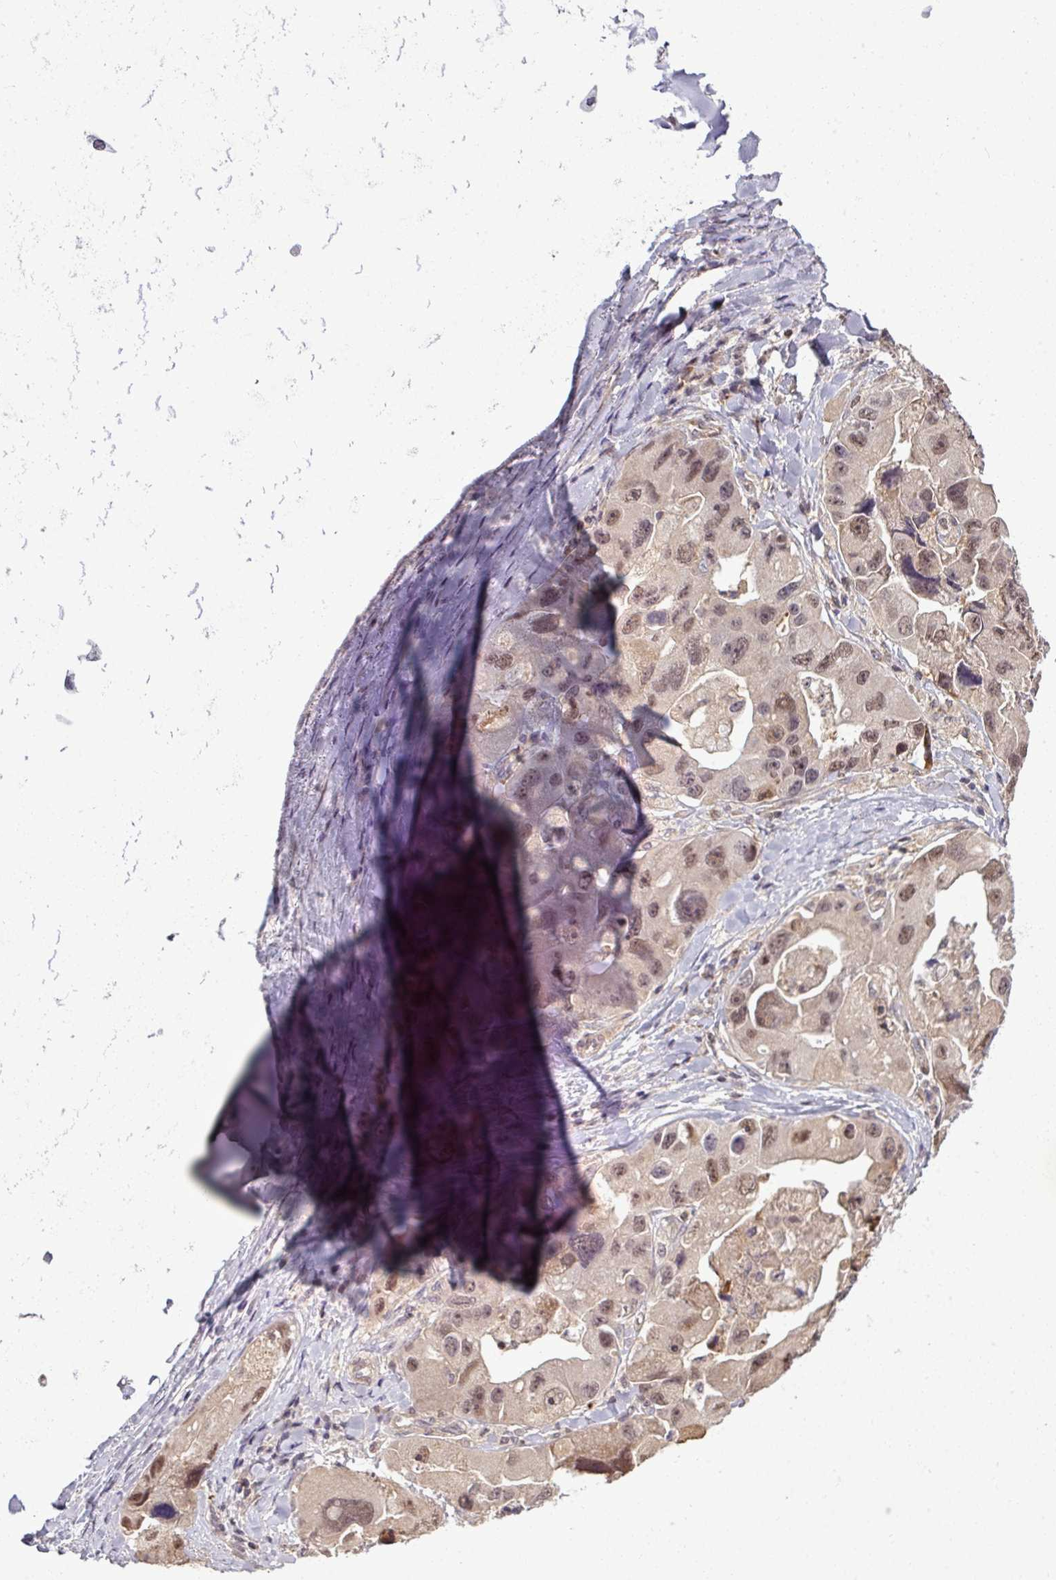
{"staining": {"intensity": "weak", "quantity": ">75%", "location": "nuclear"}, "tissue": "lung cancer", "cell_type": "Tumor cells", "image_type": "cancer", "snomed": [{"axis": "morphology", "description": "Adenocarcinoma, NOS"}, {"axis": "topography", "description": "Lung"}], "caption": "This photomicrograph shows IHC staining of human lung cancer, with low weak nuclear expression in approximately >75% of tumor cells.", "gene": "TUSC3", "patient": {"sex": "female", "age": 54}}